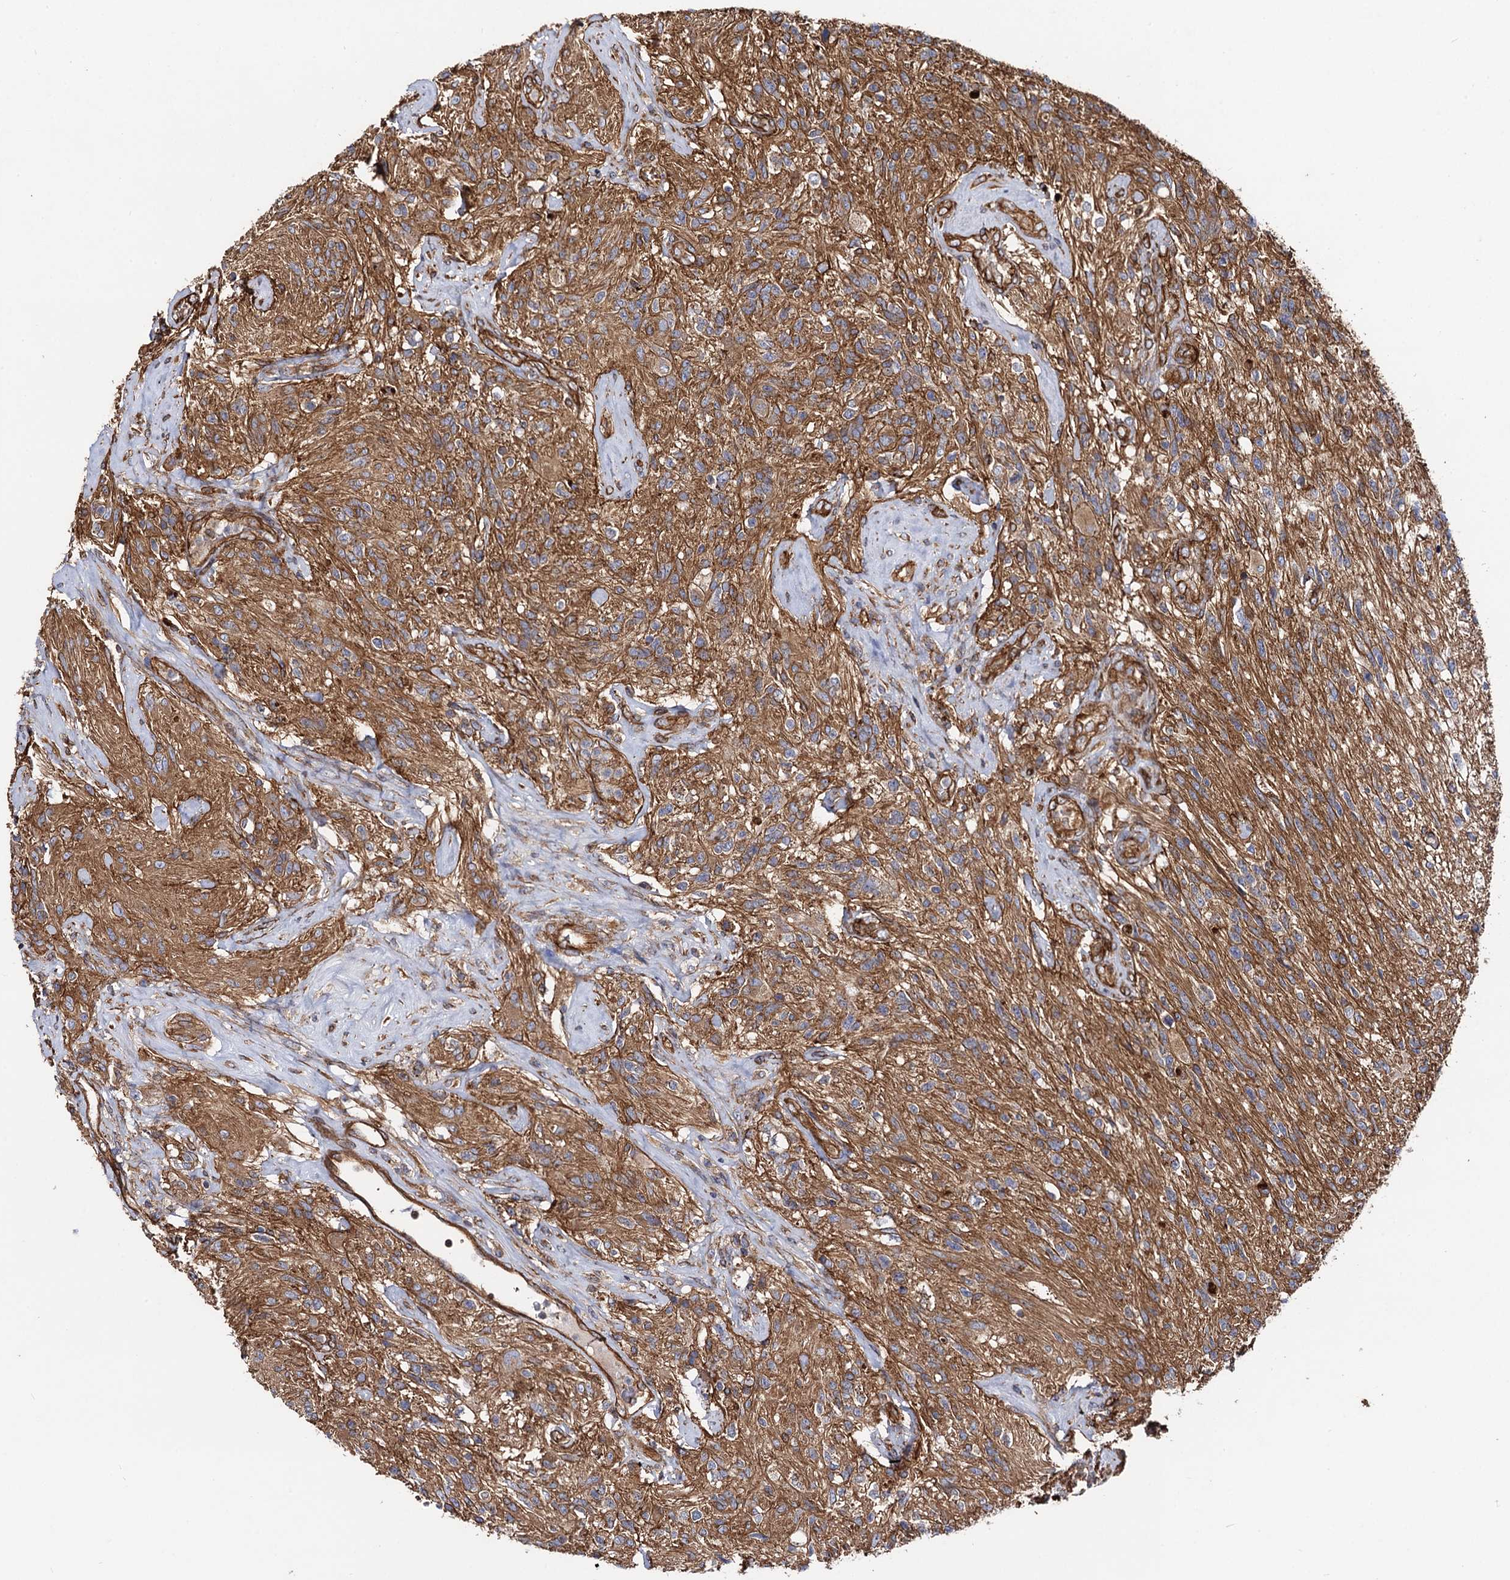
{"staining": {"intensity": "moderate", "quantity": ">75%", "location": "cytoplasmic/membranous"}, "tissue": "glioma", "cell_type": "Tumor cells", "image_type": "cancer", "snomed": [{"axis": "morphology", "description": "Glioma, malignant, High grade"}, {"axis": "topography", "description": "Brain"}], "caption": "About >75% of tumor cells in human glioma demonstrate moderate cytoplasmic/membranous protein staining as visualized by brown immunohistochemical staining.", "gene": "CIP2A", "patient": {"sex": "male", "age": 56}}